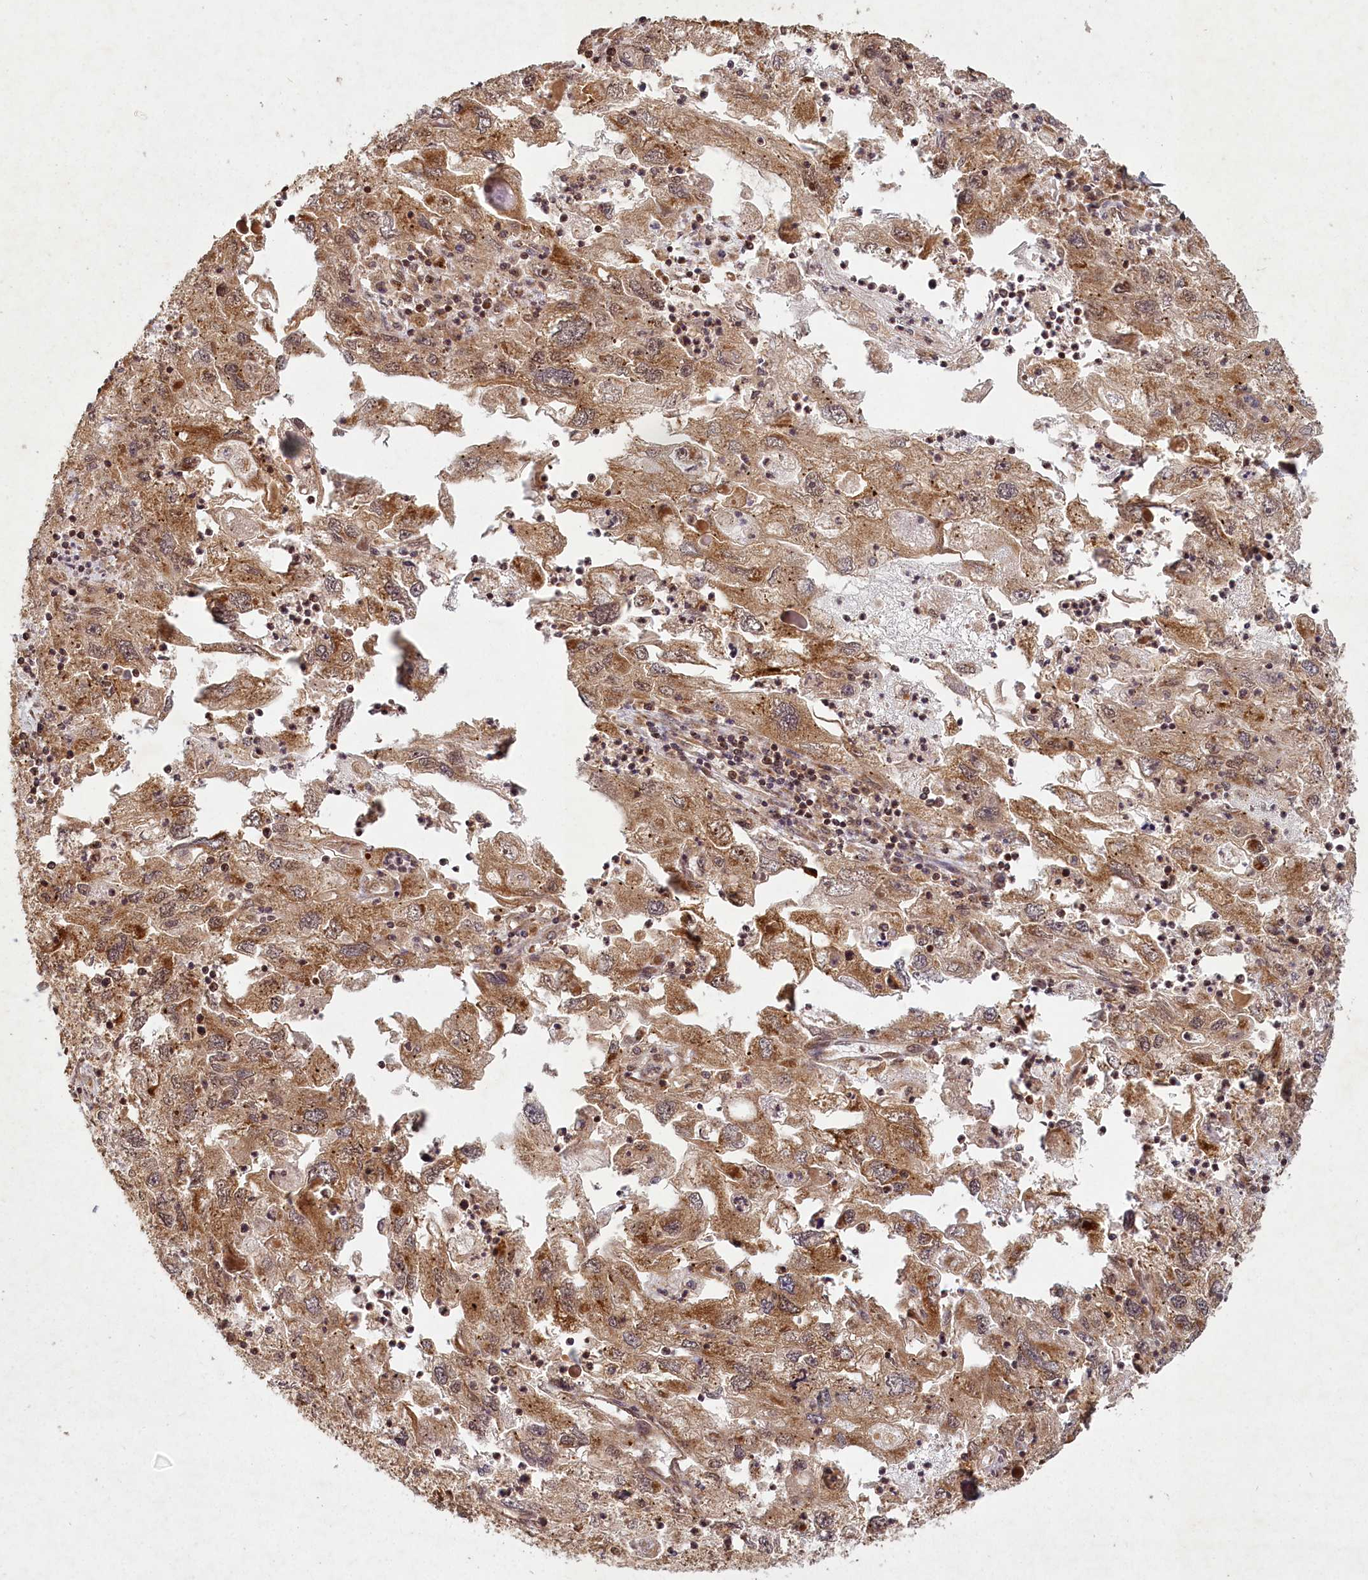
{"staining": {"intensity": "moderate", "quantity": ">75%", "location": "cytoplasmic/membranous"}, "tissue": "endometrial cancer", "cell_type": "Tumor cells", "image_type": "cancer", "snomed": [{"axis": "morphology", "description": "Adenocarcinoma, NOS"}, {"axis": "topography", "description": "Endometrium"}], "caption": "This histopathology image demonstrates endometrial cancer stained with immunohistochemistry (IHC) to label a protein in brown. The cytoplasmic/membranous of tumor cells show moderate positivity for the protein. Nuclei are counter-stained blue.", "gene": "MICU1", "patient": {"sex": "female", "age": 49}}